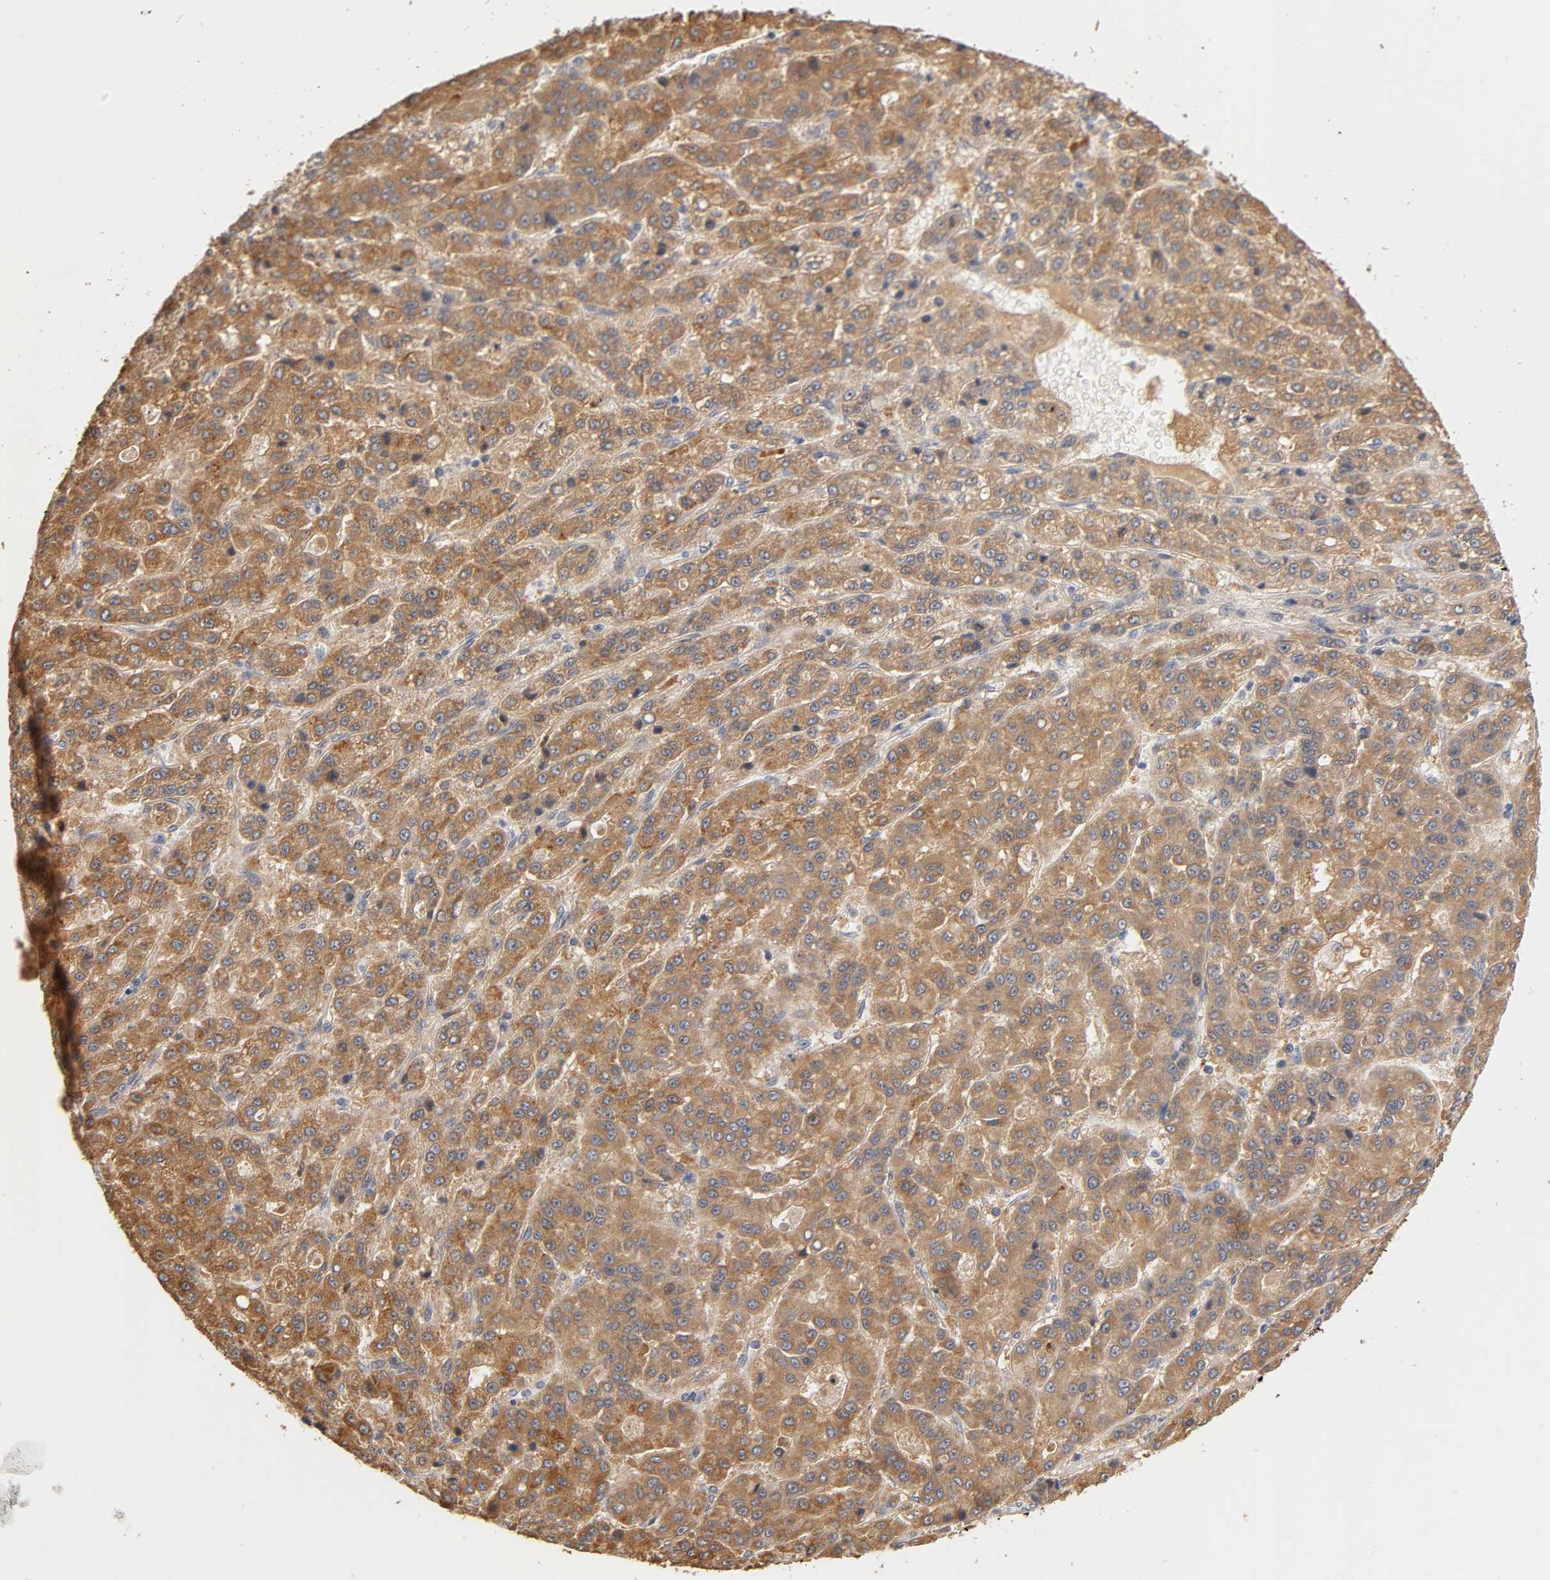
{"staining": {"intensity": "strong", "quantity": ">75%", "location": "cytoplasmic/membranous"}, "tissue": "liver cancer", "cell_type": "Tumor cells", "image_type": "cancer", "snomed": [{"axis": "morphology", "description": "Carcinoma, Hepatocellular, NOS"}, {"axis": "topography", "description": "Liver"}], "caption": "Liver hepatocellular carcinoma stained with immunohistochemistry demonstrates strong cytoplasmic/membranous positivity in about >75% of tumor cells.", "gene": "GSTZ1", "patient": {"sex": "male", "age": 70}}